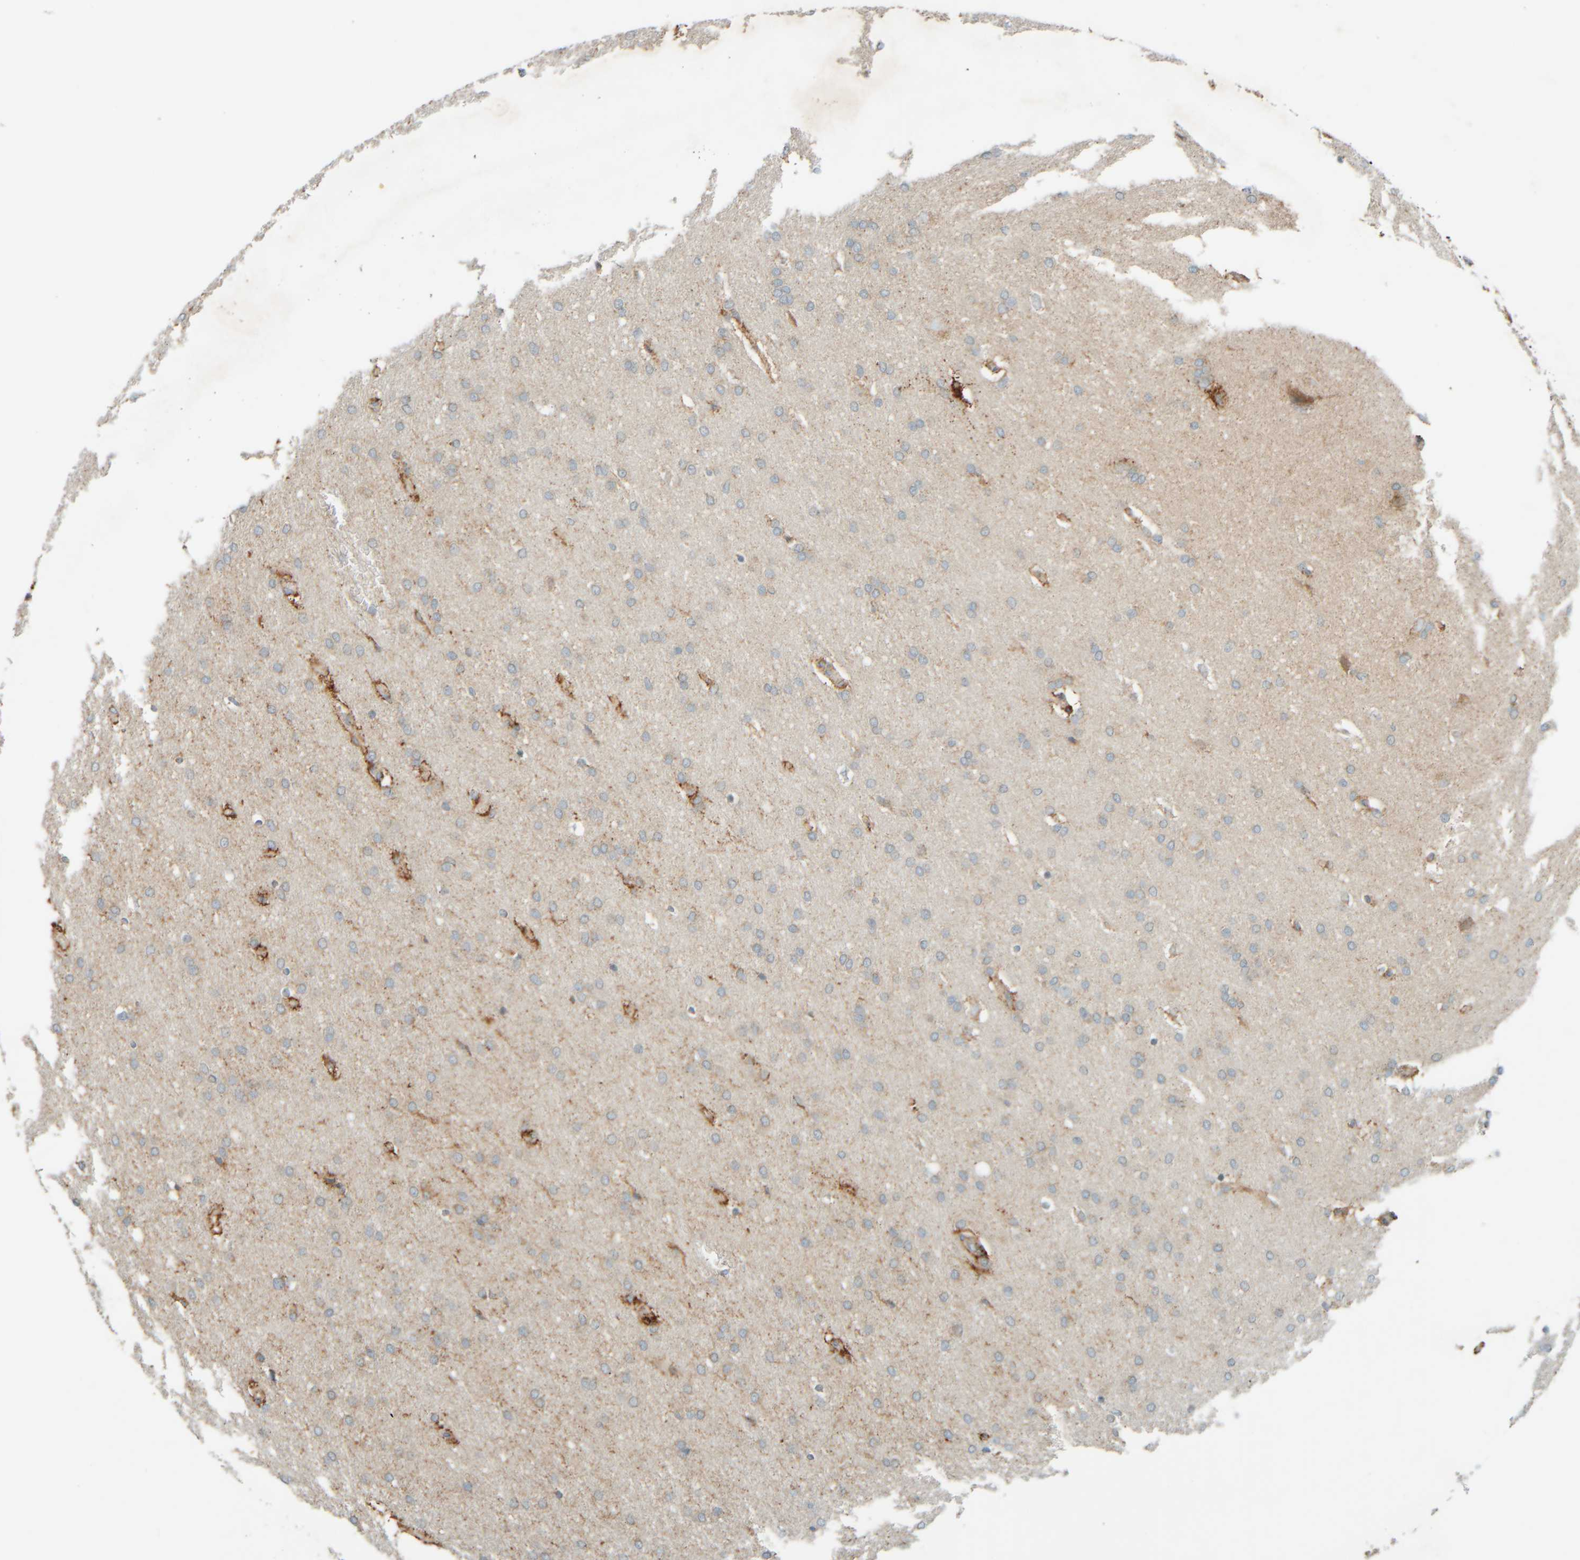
{"staining": {"intensity": "moderate", "quantity": "<25%", "location": "cytoplasmic/membranous"}, "tissue": "glioma", "cell_type": "Tumor cells", "image_type": "cancer", "snomed": [{"axis": "morphology", "description": "Glioma, malignant, Low grade"}, {"axis": "topography", "description": "Brain"}], "caption": "Tumor cells show low levels of moderate cytoplasmic/membranous staining in approximately <25% of cells in human malignant glioma (low-grade).", "gene": "SPAG5", "patient": {"sex": "female", "age": 37}}